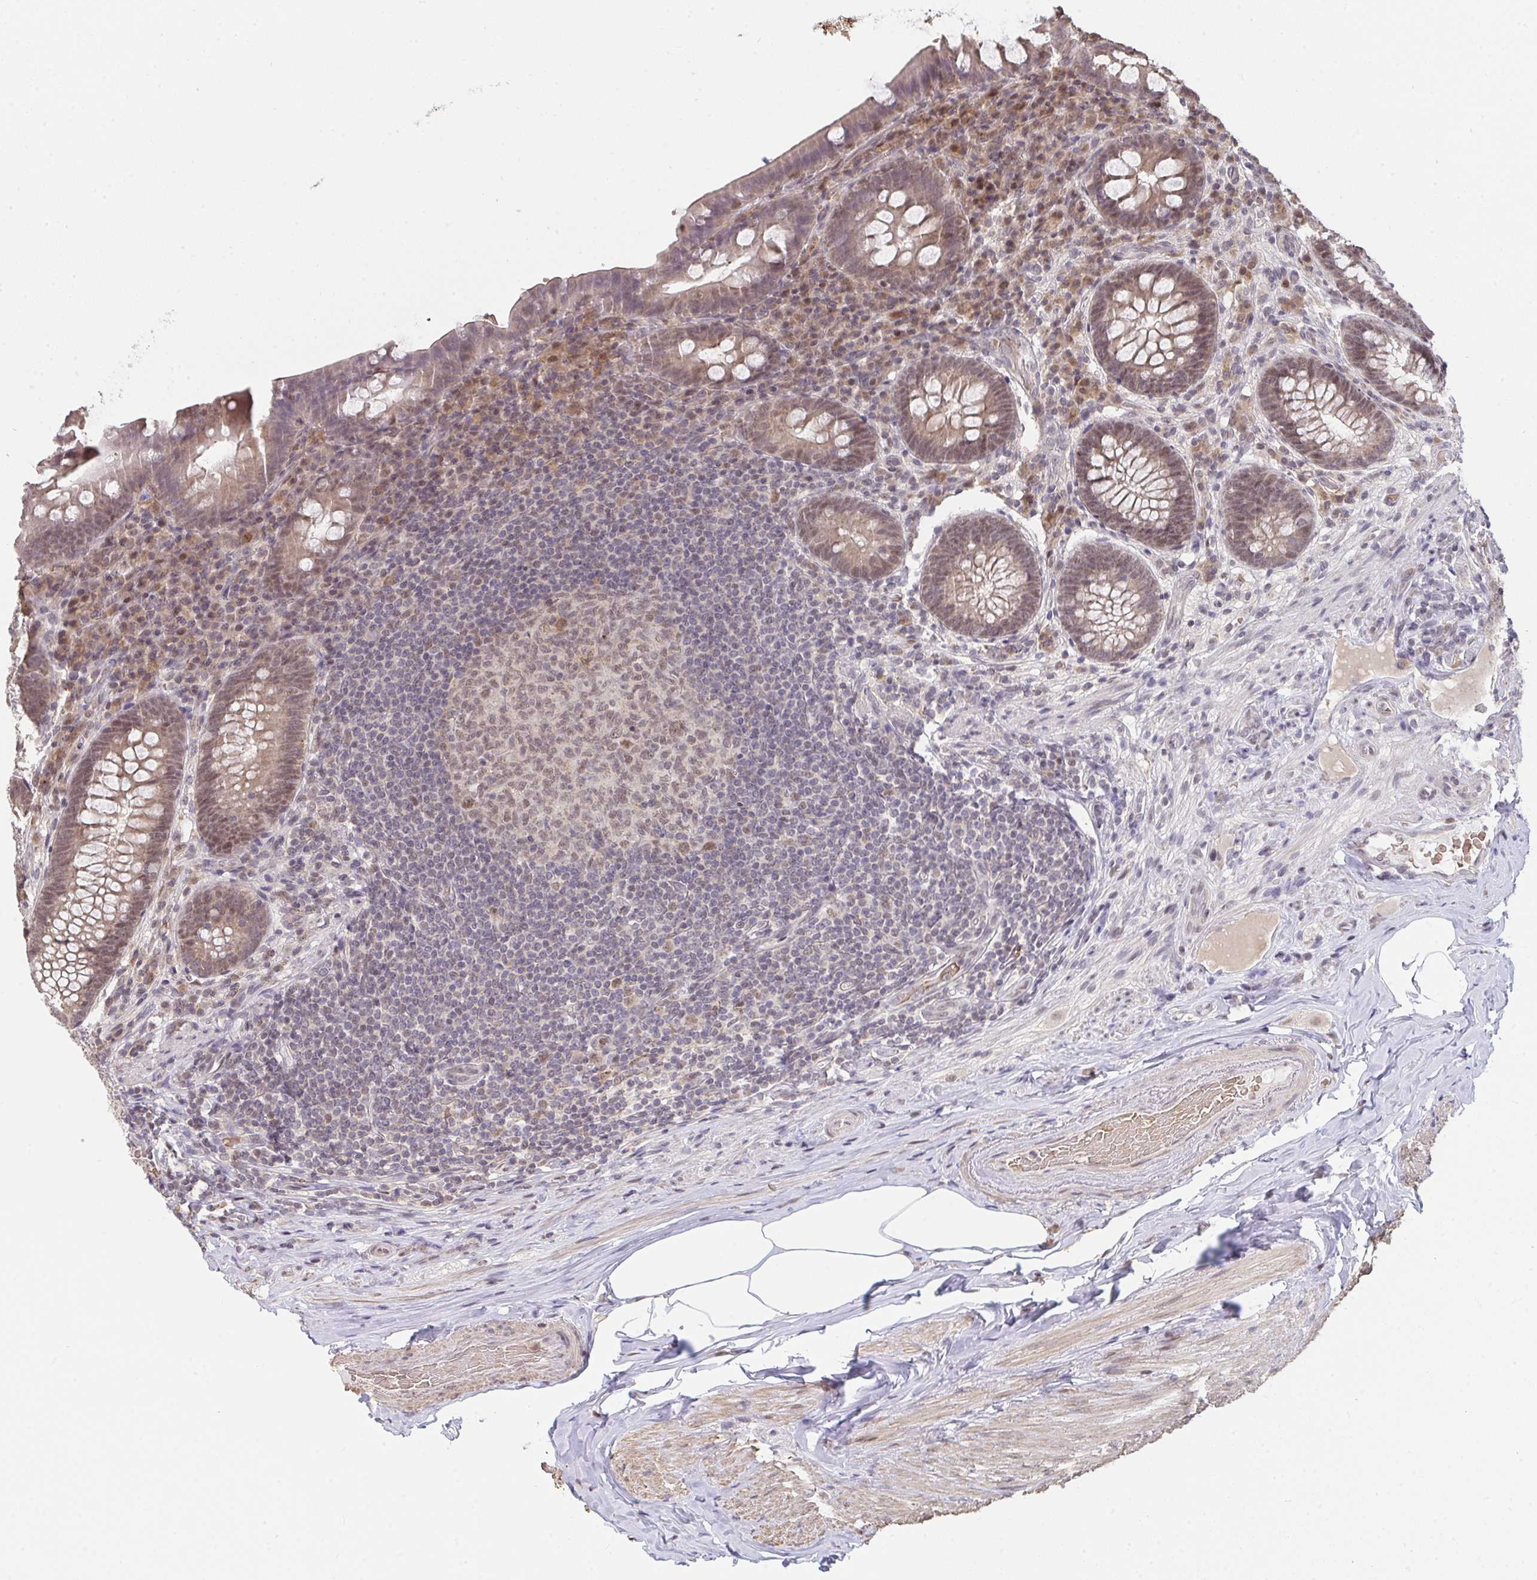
{"staining": {"intensity": "moderate", "quantity": ">75%", "location": "cytoplasmic/membranous,nuclear"}, "tissue": "appendix", "cell_type": "Glandular cells", "image_type": "normal", "snomed": [{"axis": "morphology", "description": "Normal tissue, NOS"}, {"axis": "topography", "description": "Appendix"}], "caption": "Protein staining of unremarkable appendix displays moderate cytoplasmic/membranous,nuclear positivity in about >75% of glandular cells.", "gene": "SAP30", "patient": {"sex": "male", "age": 71}}